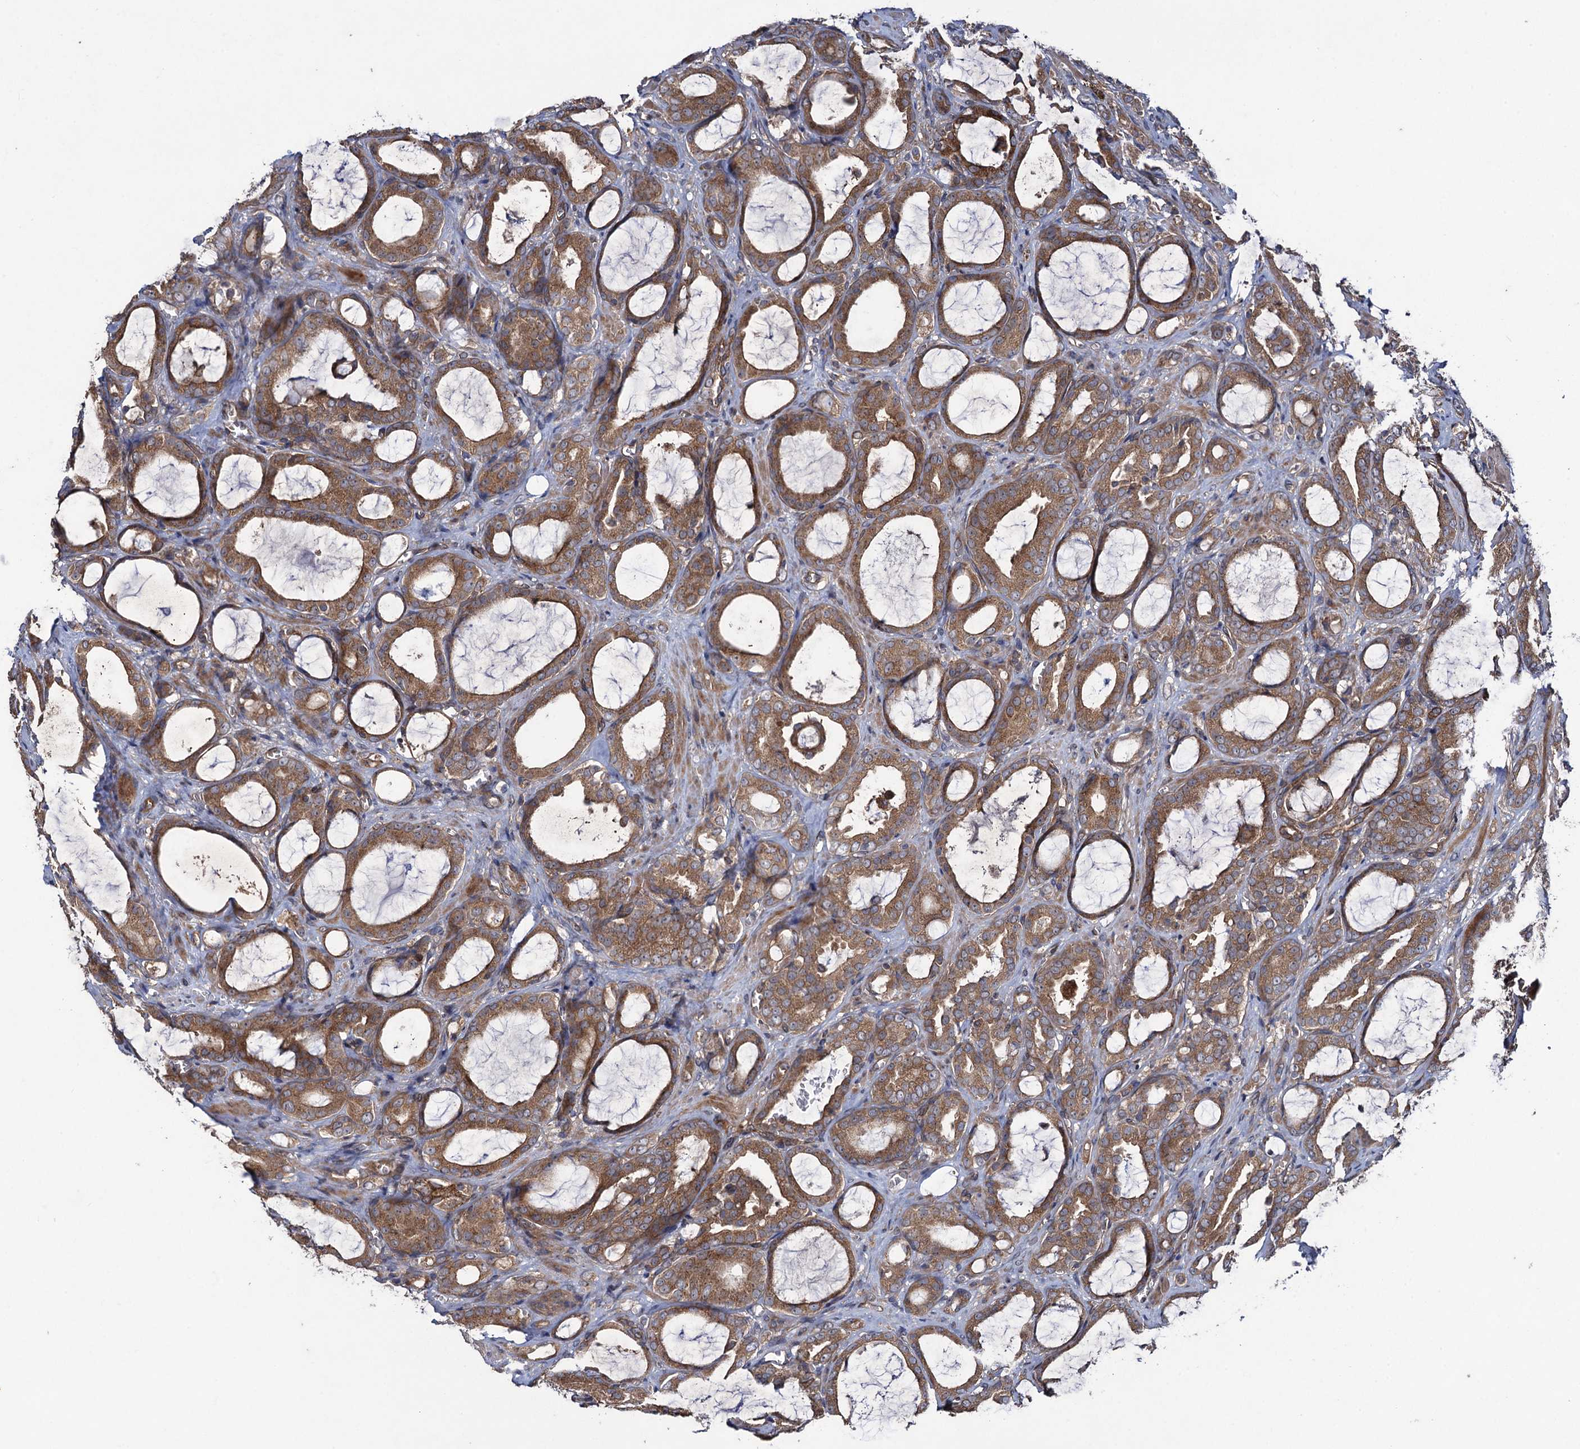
{"staining": {"intensity": "moderate", "quantity": ">75%", "location": "cytoplasmic/membranous"}, "tissue": "prostate cancer", "cell_type": "Tumor cells", "image_type": "cancer", "snomed": [{"axis": "morphology", "description": "Adenocarcinoma, High grade"}, {"axis": "topography", "description": "Prostate"}], "caption": "Prostate high-grade adenocarcinoma stained with a brown dye displays moderate cytoplasmic/membranous positive staining in about >75% of tumor cells.", "gene": "HAUS1", "patient": {"sex": "male", "age": 72}}